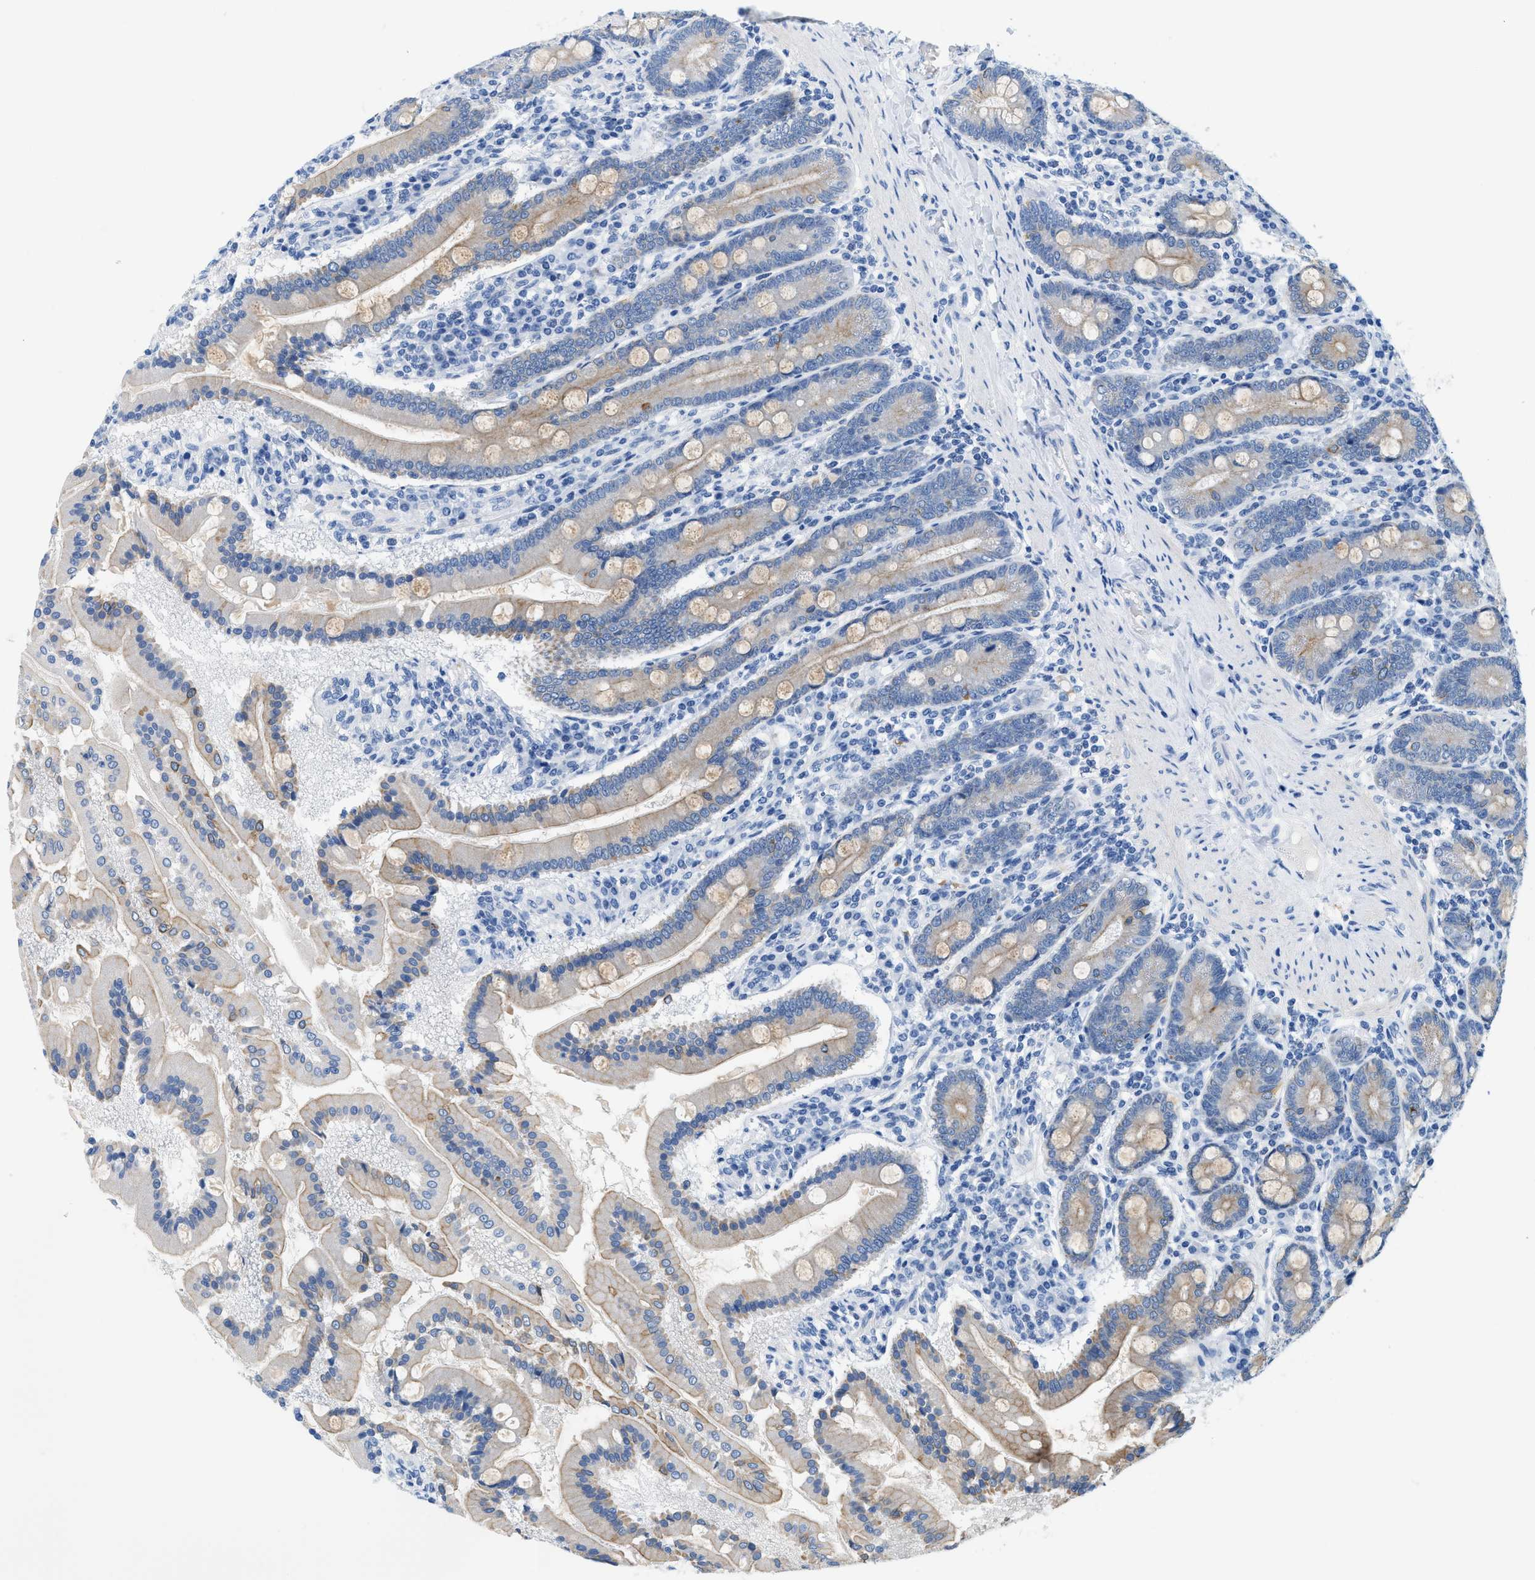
{"staining": {"intensity": "weak", "quantity": "25%-75%", "location": "cytoplasmic/membranous"}, "tissue": "duodenum", "cell_type": "Glandular cells", "image_type": "normal", "snomed": [{"axis": "morphology", "description": "Normal tissue, NOS"}, {"axis": "topography", "description": "Duodenum"}], "caption": "A high-resolution histopathology image shows immunohistochemistry staining of normal duodenum, which demonstrates weak cytoplasmic/membranous positivity in about 25%-75% of glandular cells.", "gene": "BPGM", "patient": {"sex": "male", "age": 50}}